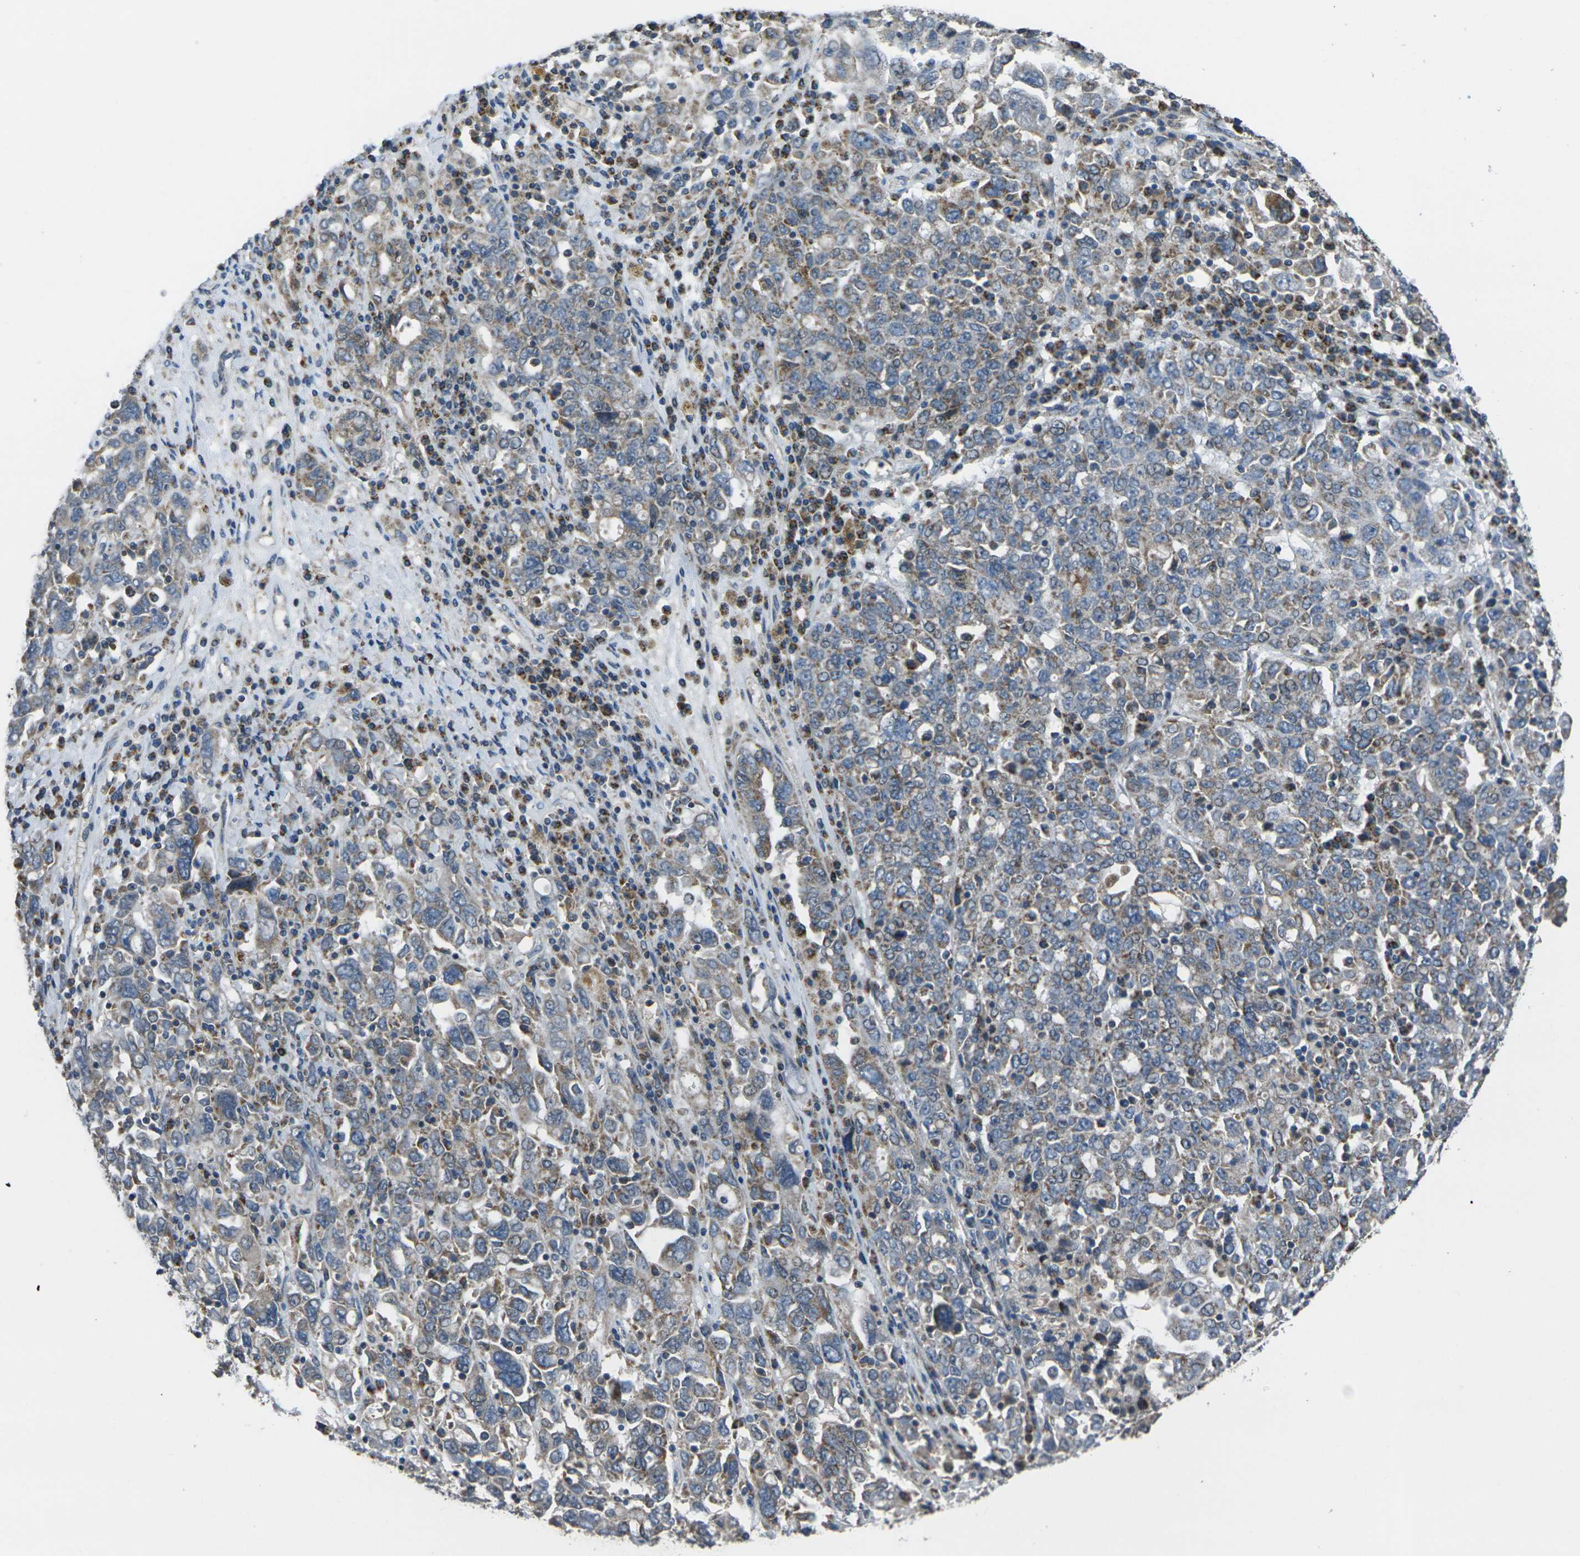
{"staining": {"intensity": "weak", "quantity": ">75%", "location": "cytoplasmic/membranous"}, "tissue": "ovarian cancer", "cell_type": "Tumor cells", "image_type": "cancer", "snomed": [{"axis": "morphology", "description": "Carcinoma, endometroid"}, {"axis": "topography", "description": "Ovary"}], "caption": "Immunohistochemical staining of human ovarian cancer (endometroid carcinoma) reveals low levels of weak cytoplasmic/membranous protein positivity in approximately >75% of tumor cells.", "gene": "TMEM120B", "patient": {"sex": "female", "age": 62}}